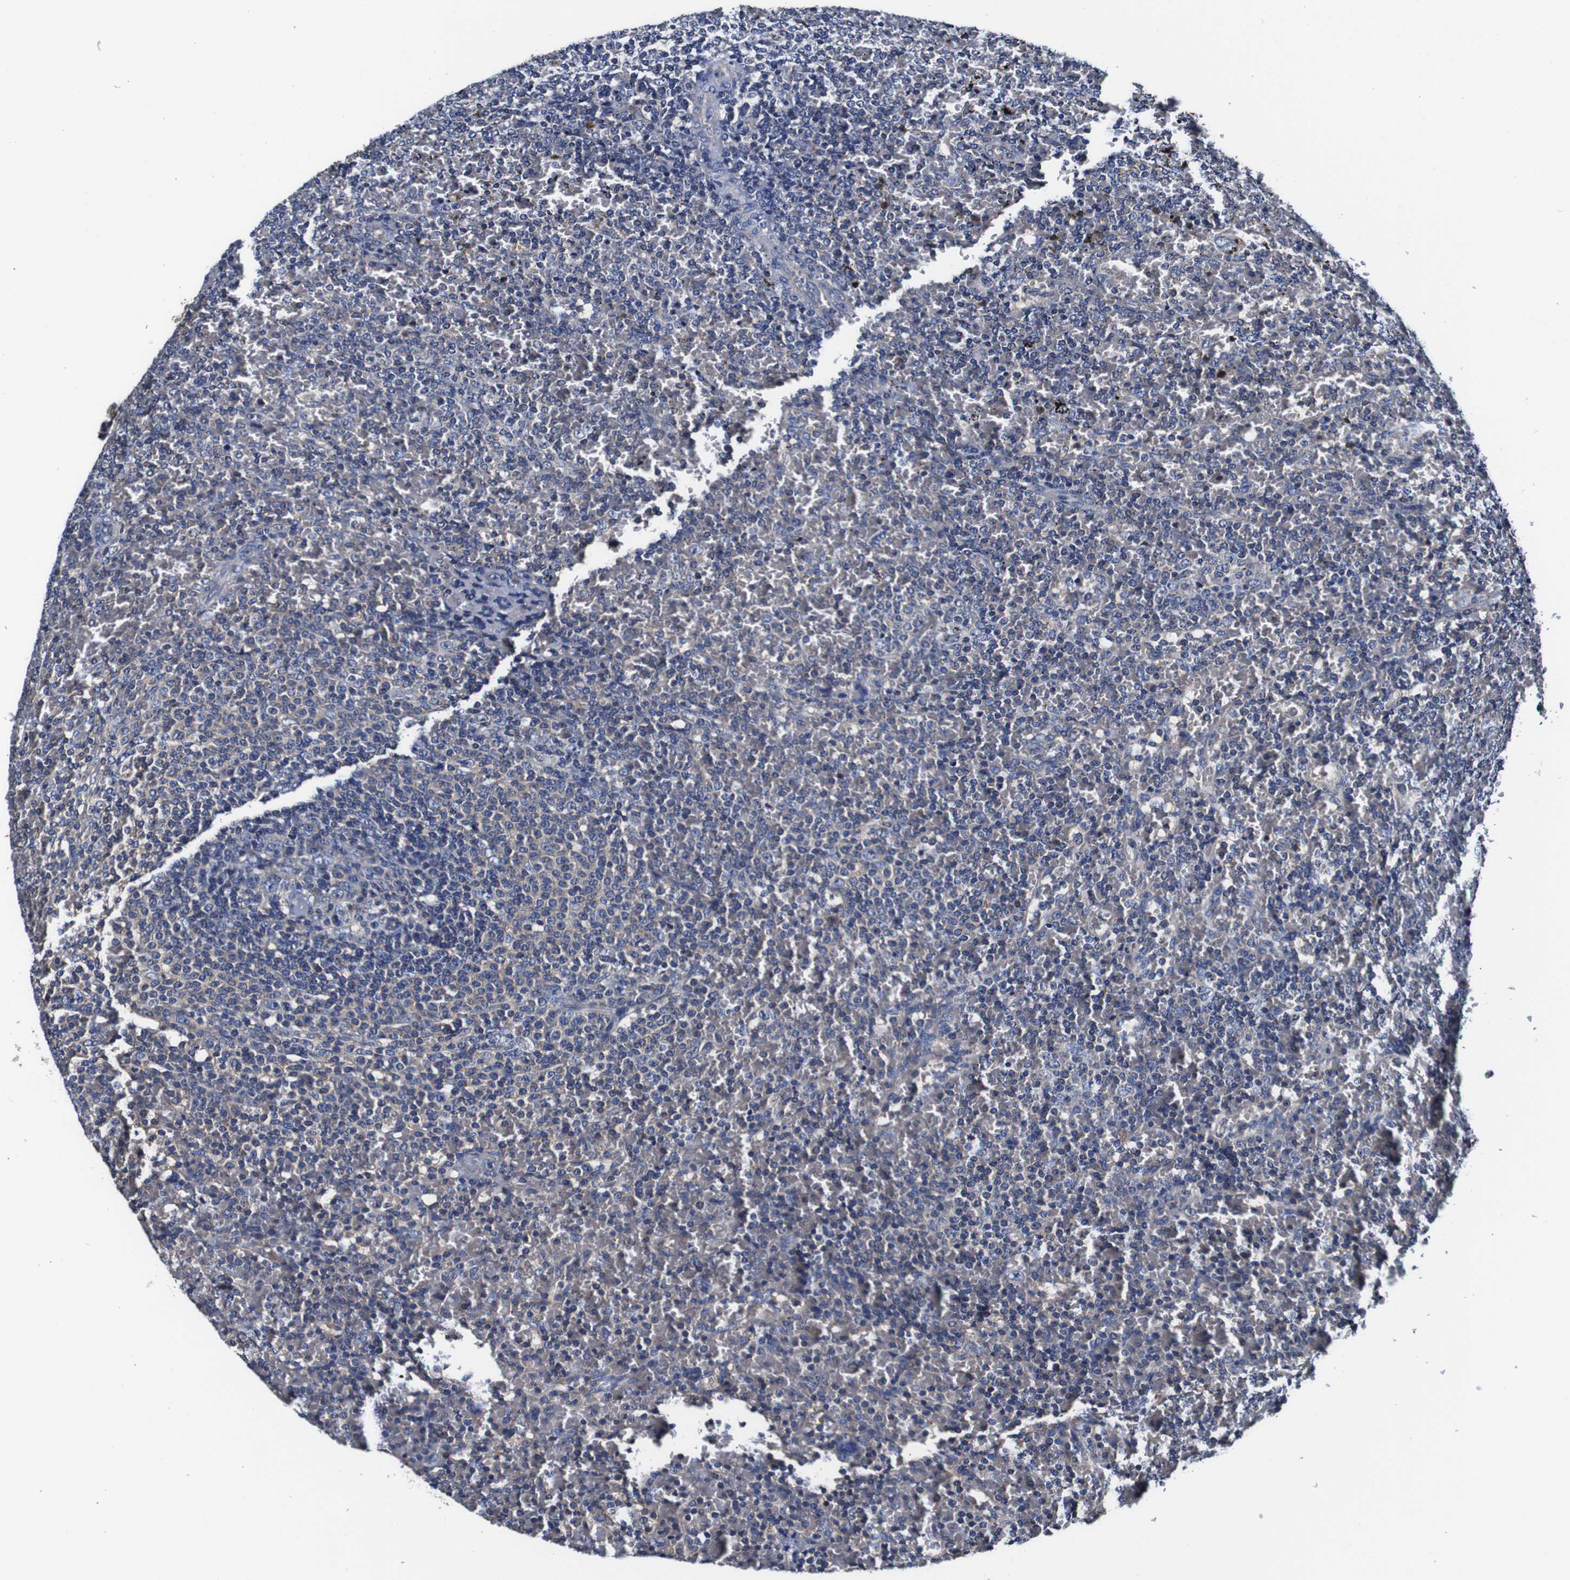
{"staining": {"intensity": "negative", "quantity": "none", "location": "none"}, "tissue": "lymphoma", "cell_type": "Tumor cells", "image_type": "cancer", "snomed": [{"axis": "morphology", "description": "Malignant lymphoma, non-Hodgkin's type, Low grade"}, {"axis": "topography", "description": "Spleen"}], "caption": "Malignant lymphoma, non-Hodgkin's type (low-grade) was stained to show a protein in brown. There is no significant expression in tumor cells. The staining was performed using DAB to visualize the protein expression in brown, while the nuclei were stained in blue with hematoxylin (Magnification: 20x).", "gene": "PDCD6IP", "patient": {"sex": "female", "age": 77}}